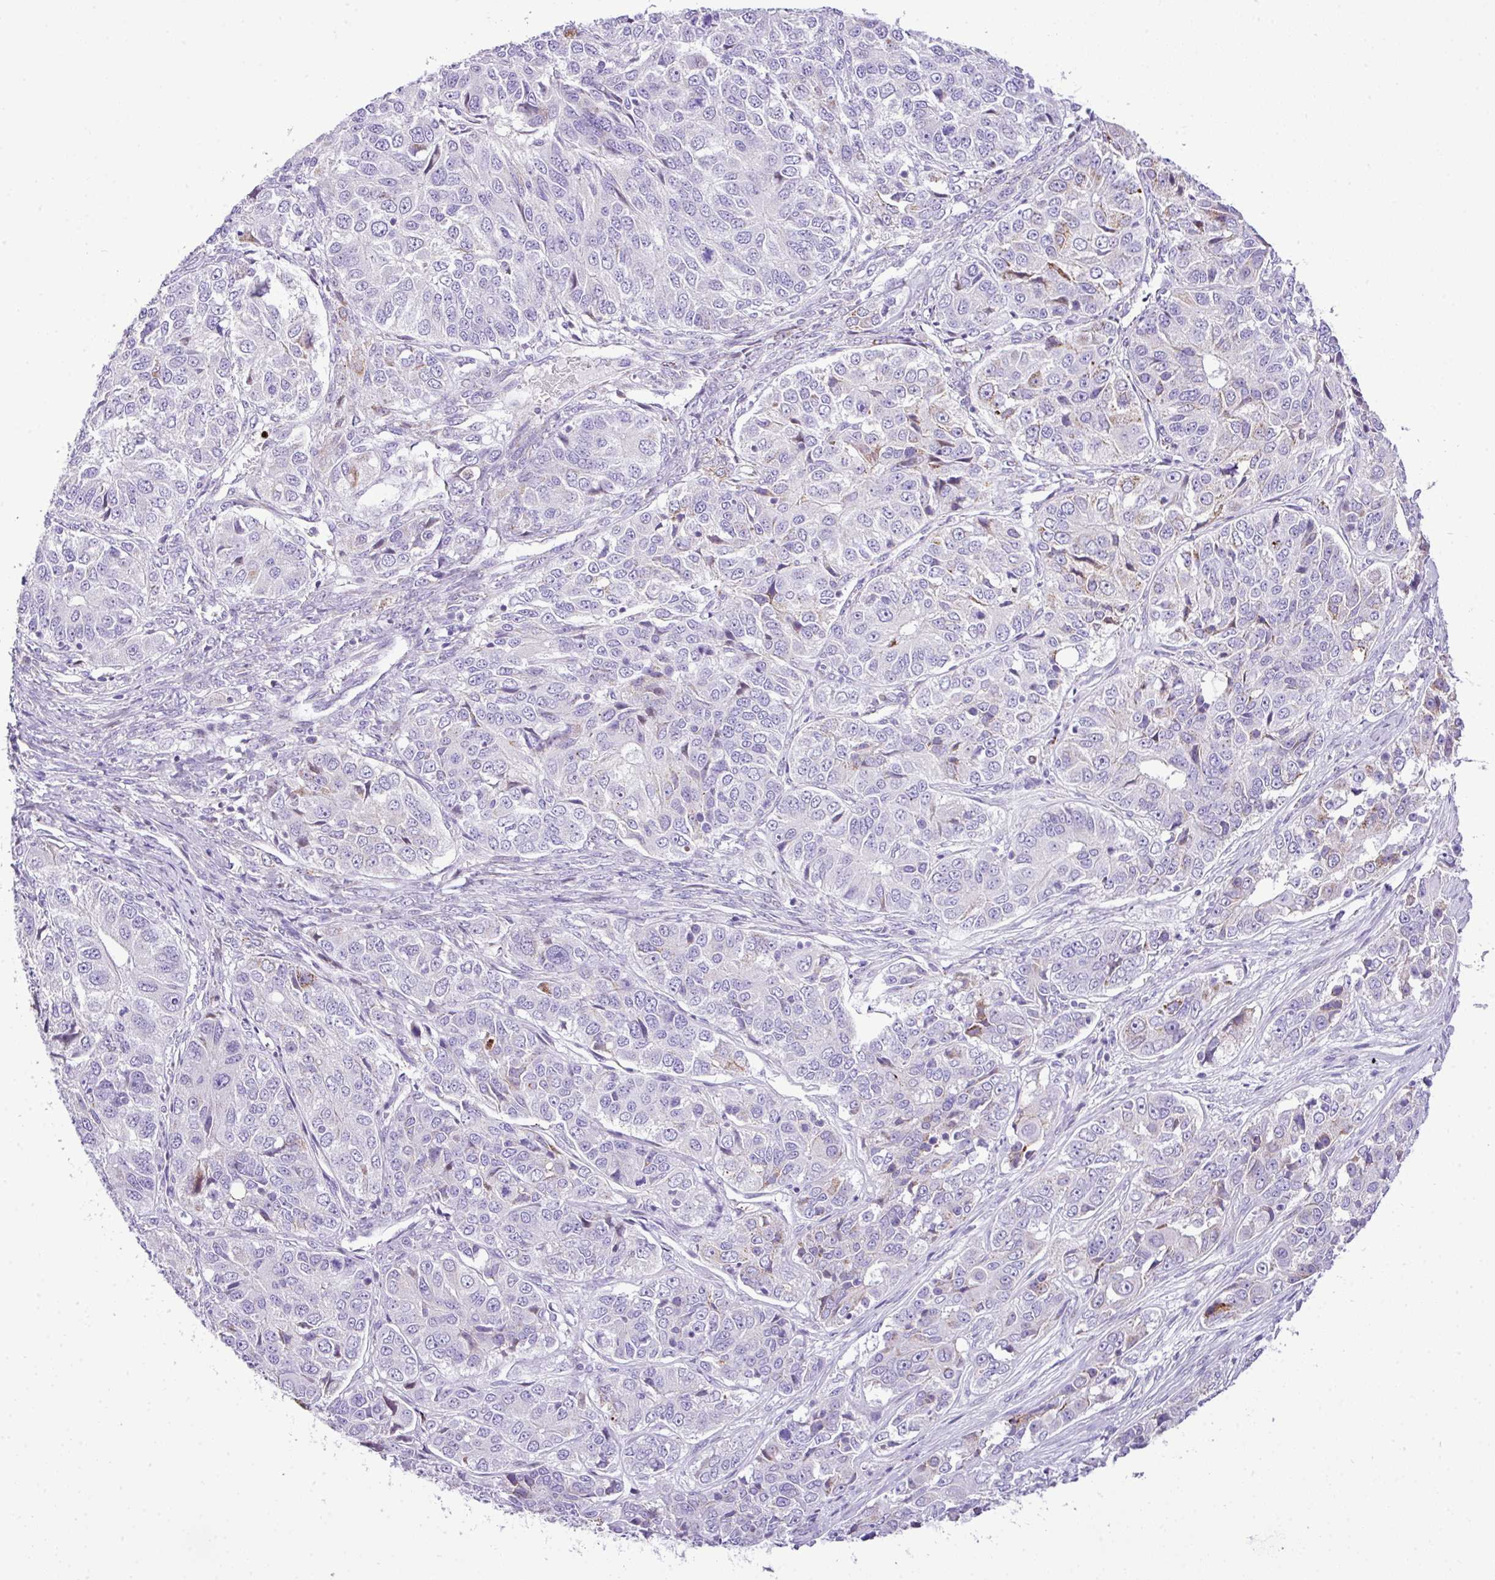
{"staining": {"intensity": "negative", "quantity": "none", "location": "none"}, "tissue": "ovarian cancer", "cell_type": "Tumor cells", "image_type": "cancer", "snomed": [{"axis": "morphology", "description": "Carcinoma, endometroid"}, {"axis": "topography", "description": "Ovary"}], "caption": "Immunohistochemistry image of human ovarian cancer stained for a protein (brown), which displays no expression in tumor cells. (DAB immunohistochemistry (IHC) with hematoxylin counter stain).", "gene": "RCAN2", "patient": {"sex": "female", "age": 51}}